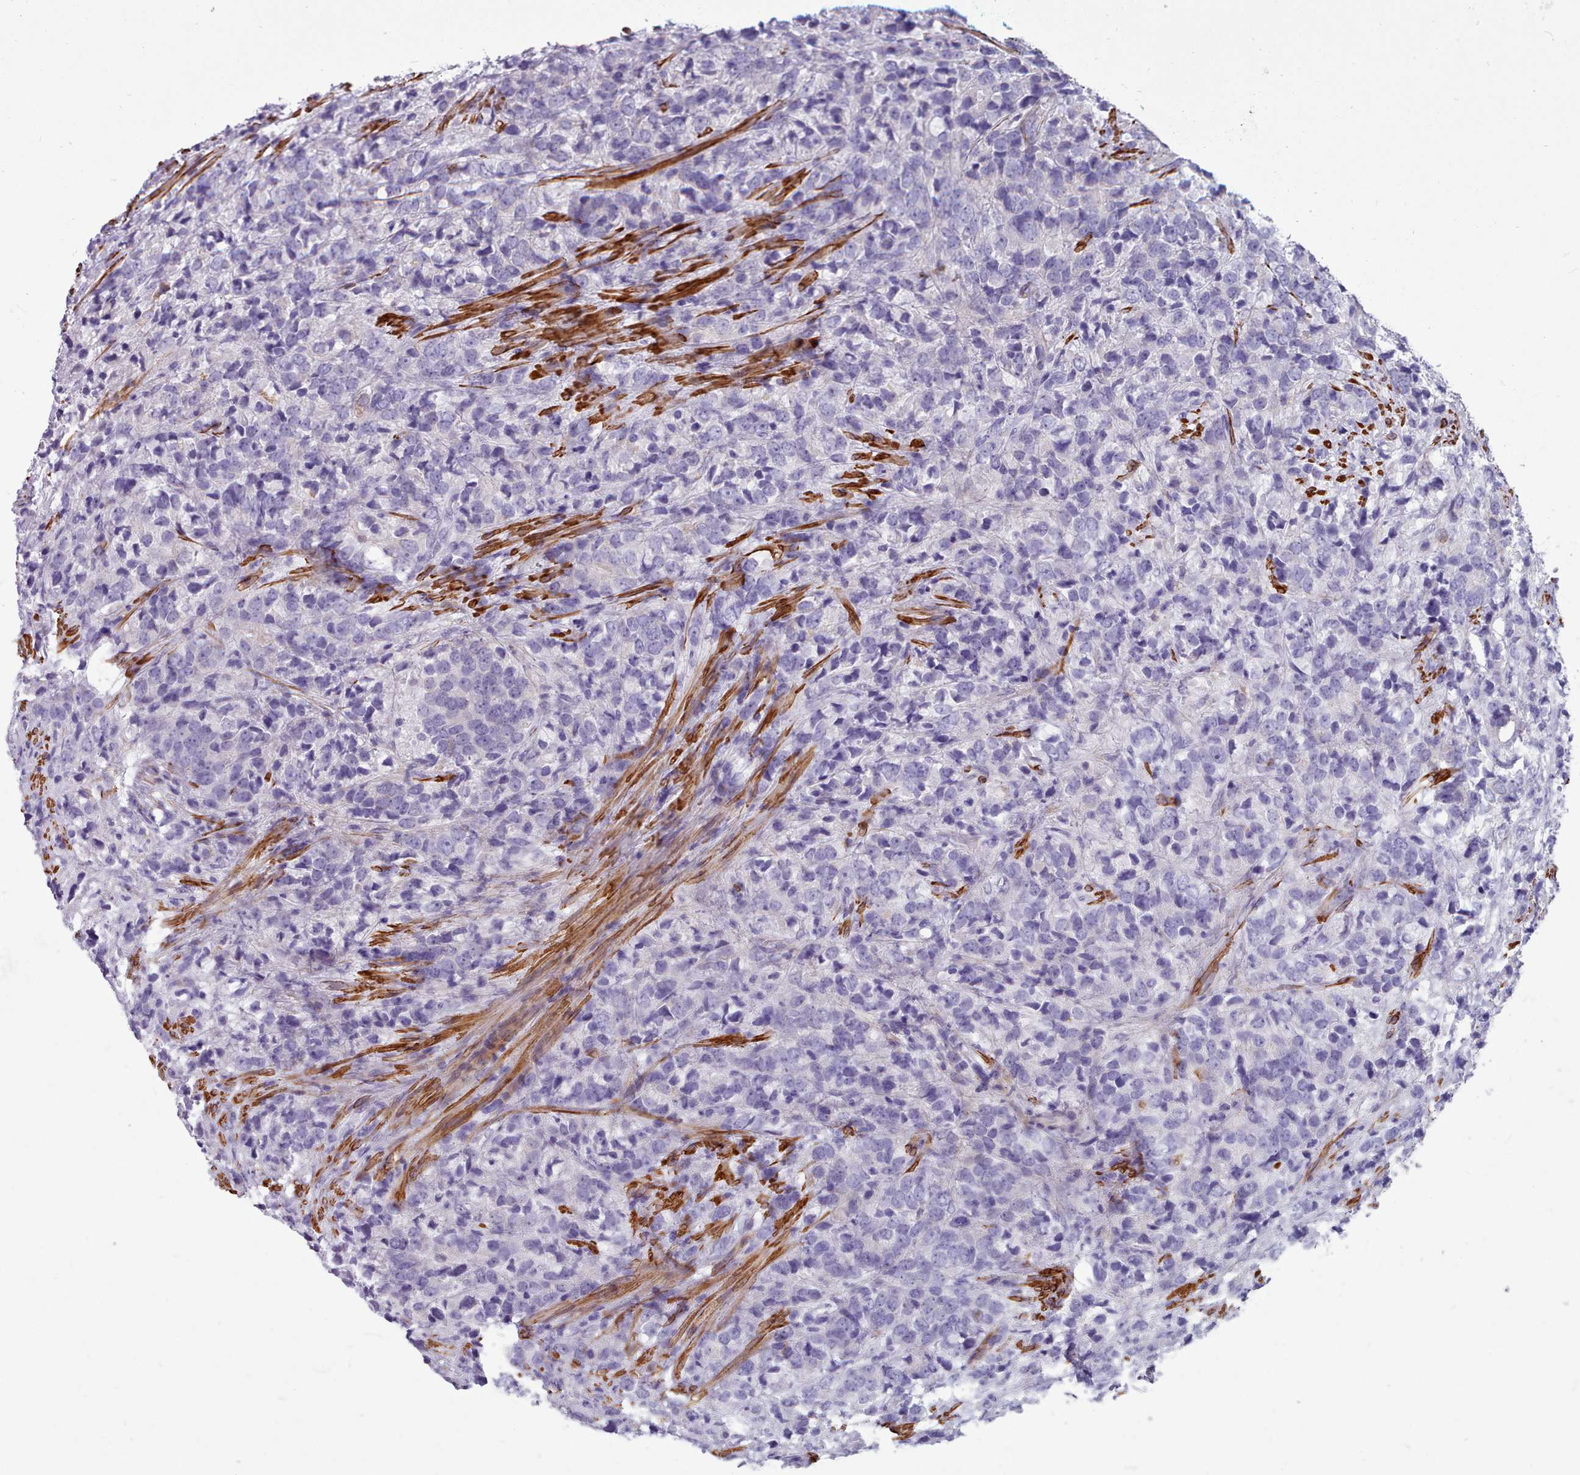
{"staining": {"intensity": "negative", "quantity": "none", "location": "none"}, "tissue": "prostate cancer", "cell_type": "Tumor cells", "image_type": "cancer", "snomed": [{"axis": "morphology", "description": "Adenocarcinoma, High grade"}, {"axis": "topography", "description": "Prostate"}], "caption": "This is an immunohistochemistry (IHC) photomicrograph of human prostate cancer (adenocarcinoma (high-grade)). There is no staining in tumor cells.", "gene": "FPGS", "patient": {"sex": "male", "age": 62}}